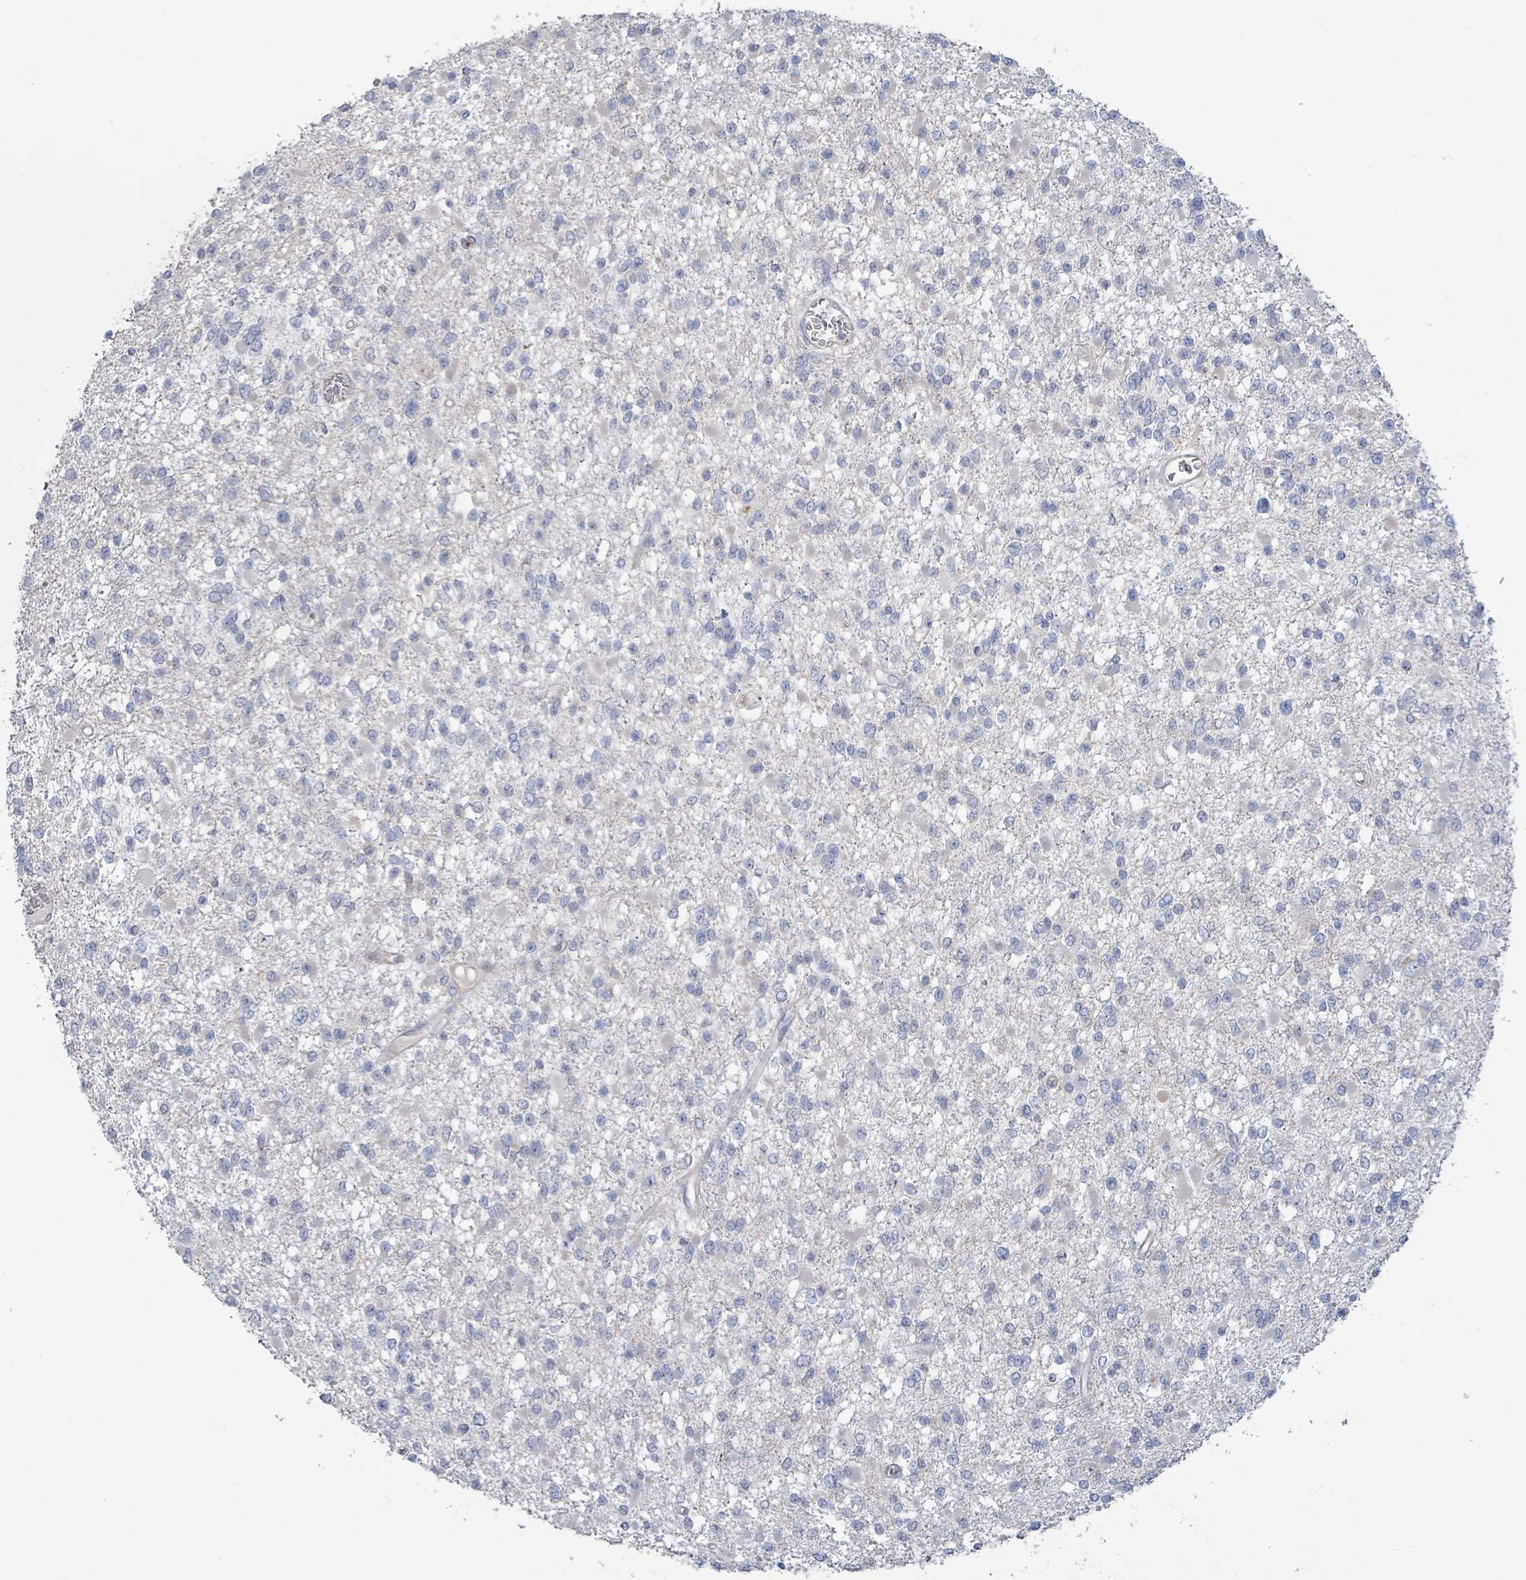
{"staining": {"intensity": "negative", "quantity": "none", "location": "none"}, "tissue": "glioma", "cell_type": "Tumor cells", "image_type": "cancer", "snomed": [{"axis": "morphology", "description": "Glioma, malignant, Low grade"}, {"axis": "topography", "description": "Brain"}], "caption": "IHC image of neoplastic tissue: glioma stained with DAB shows no significant protein staining in tumor cells. (DAB immunohistochemistry (IHC) with hematoxylin counter stain).", "gene": "LILRA4", "patient": {"sex": "female", "age": 22}}